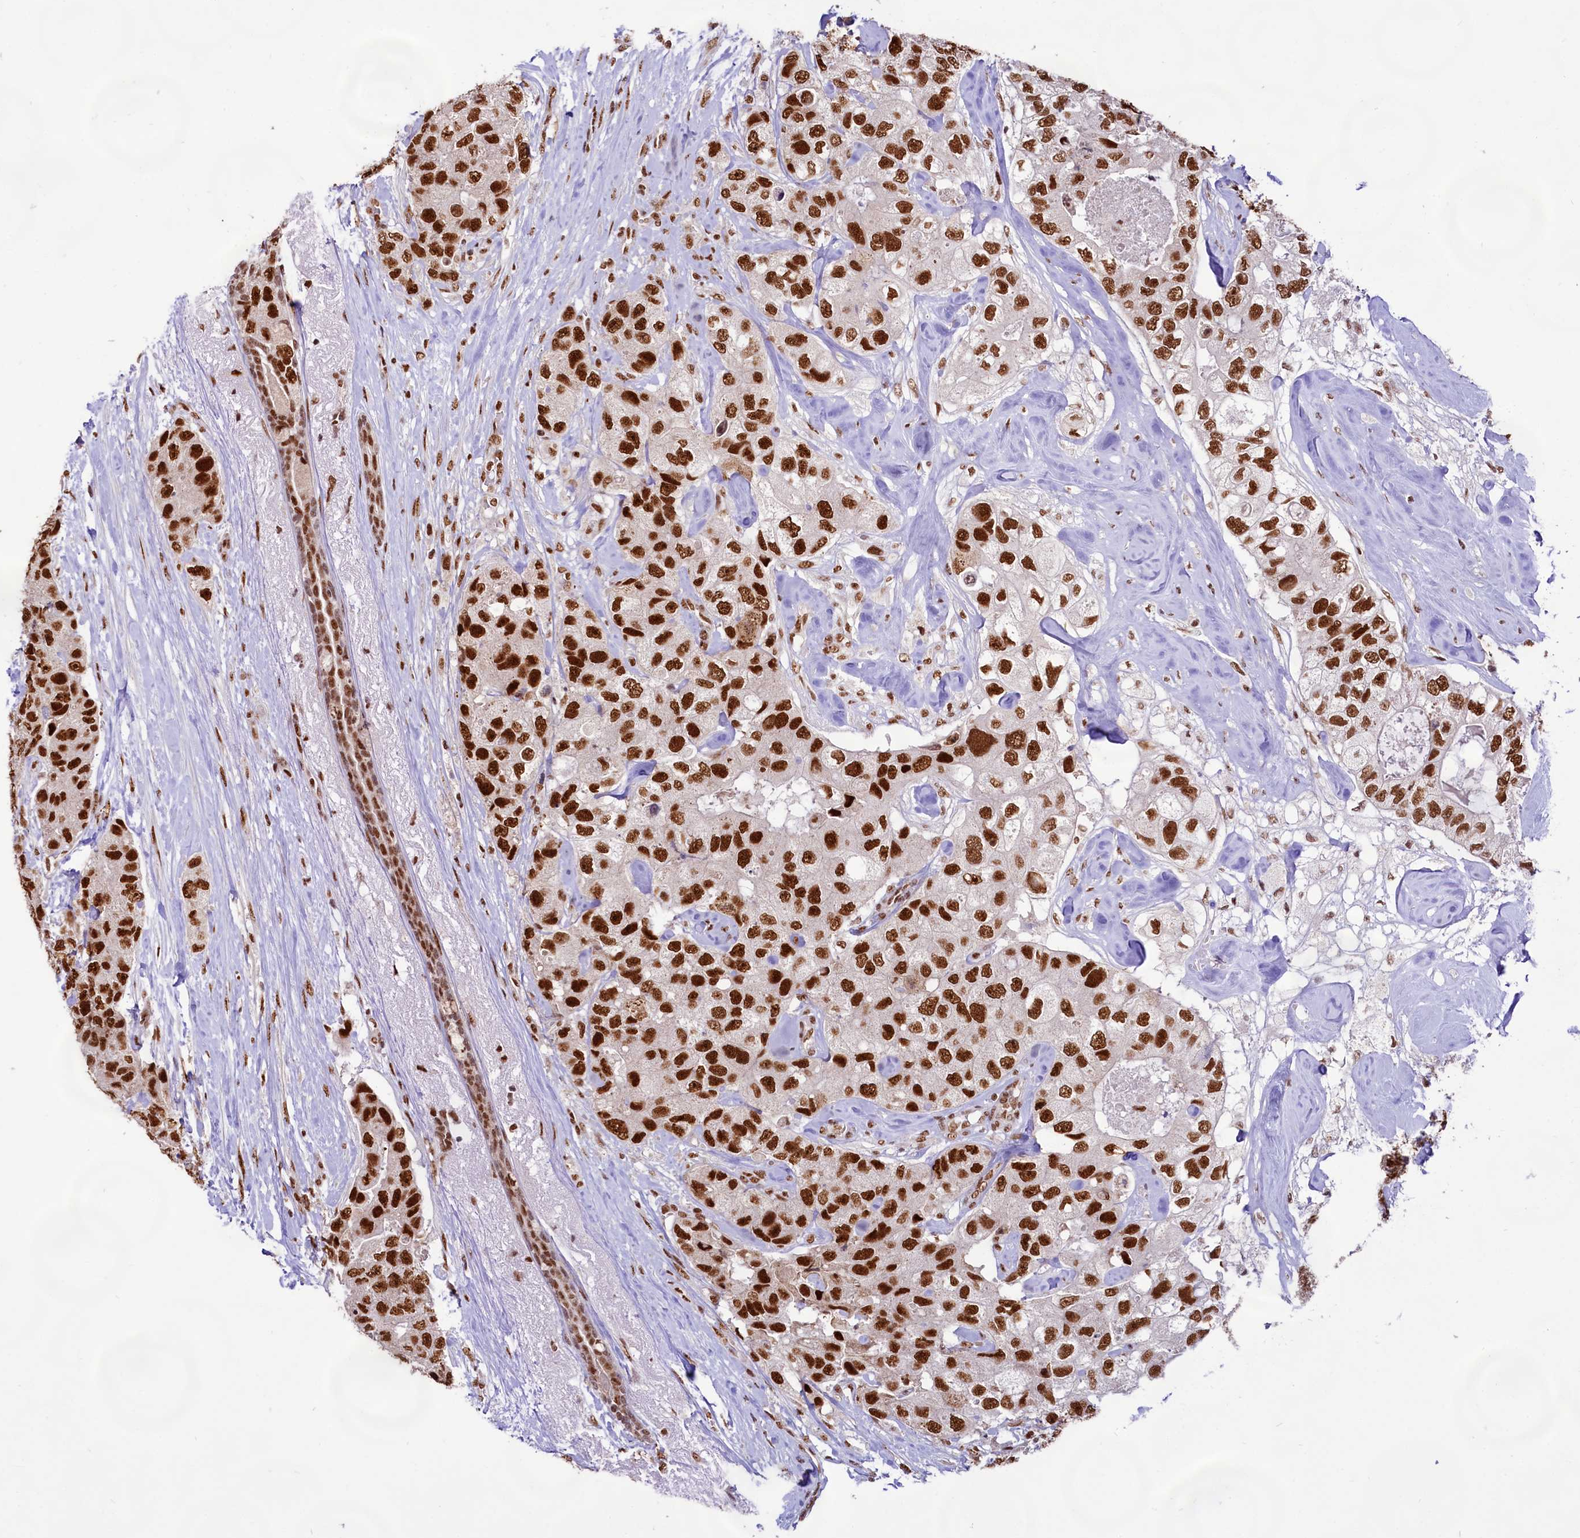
{"staining": {"intensity": "strong", "quantity": ">75%", "location": "nuclear"}, "tissue": "breast cancer", "cell_type": "Tumor cells", "image_type": "cancer", "snomed": [{"axis": "morphology", "description": "Duct carcinoma"}, {"axis": "topography", "description": "Breast"}], "caption": "Human invasive ductal carcinoma (breast) stained for a protein (brown) displays strong nuclear positive expression in about >75% of tumor cells.", "gene": "HIRA", "patient": {"sex": "female", "age": 62}}